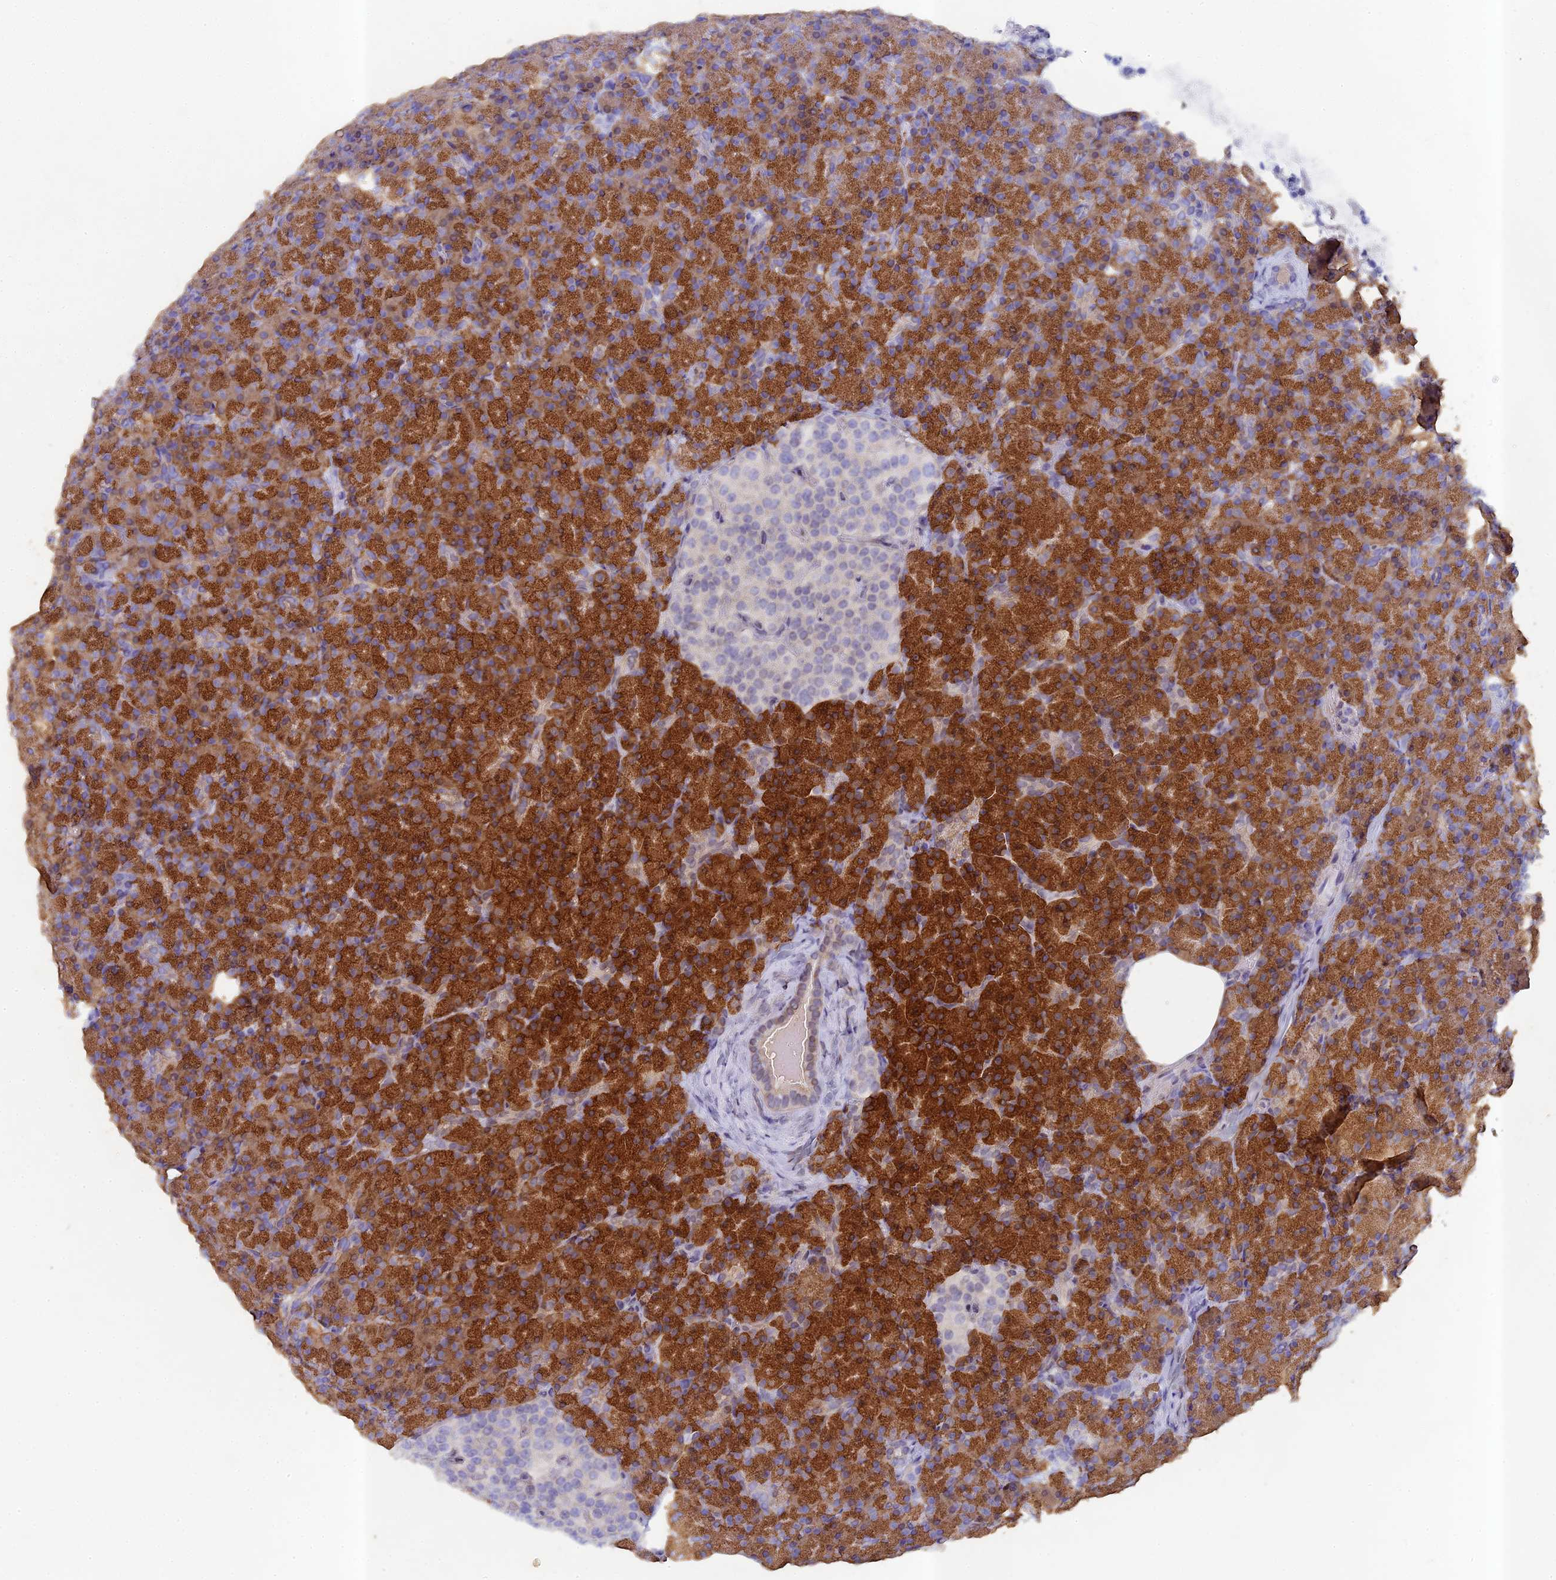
{"staining": {"intensity": "strong", "quantity": ">75%", "location": "cytoplasmic/membranous"}, "tissue": "pancreas", "cell_type": "Exocrine glandular cells", "image_type": "normal", "snomed": [{"axis": "morphology", "description": "Normal tissue, NOS"}, {"axis": "topography", "description": "Pancreas"}], "caption": "High-magnification brightfield microscopy of normal pancreas stained with DAB (brown) and counterstained with hematoxylin (blue). exocrine glandular cells exhibit strong cytoplasmic/membranous staining is identified in approximately>75% of cells. The protein is stained brown, and the nuclei are stained in blue (DAB (3,3'-diaminobenzidine) IHC with brightfield microscopy, high magnification).", "gene": "DIXDC1", "patient": {"sex": "female", "age": 43}}